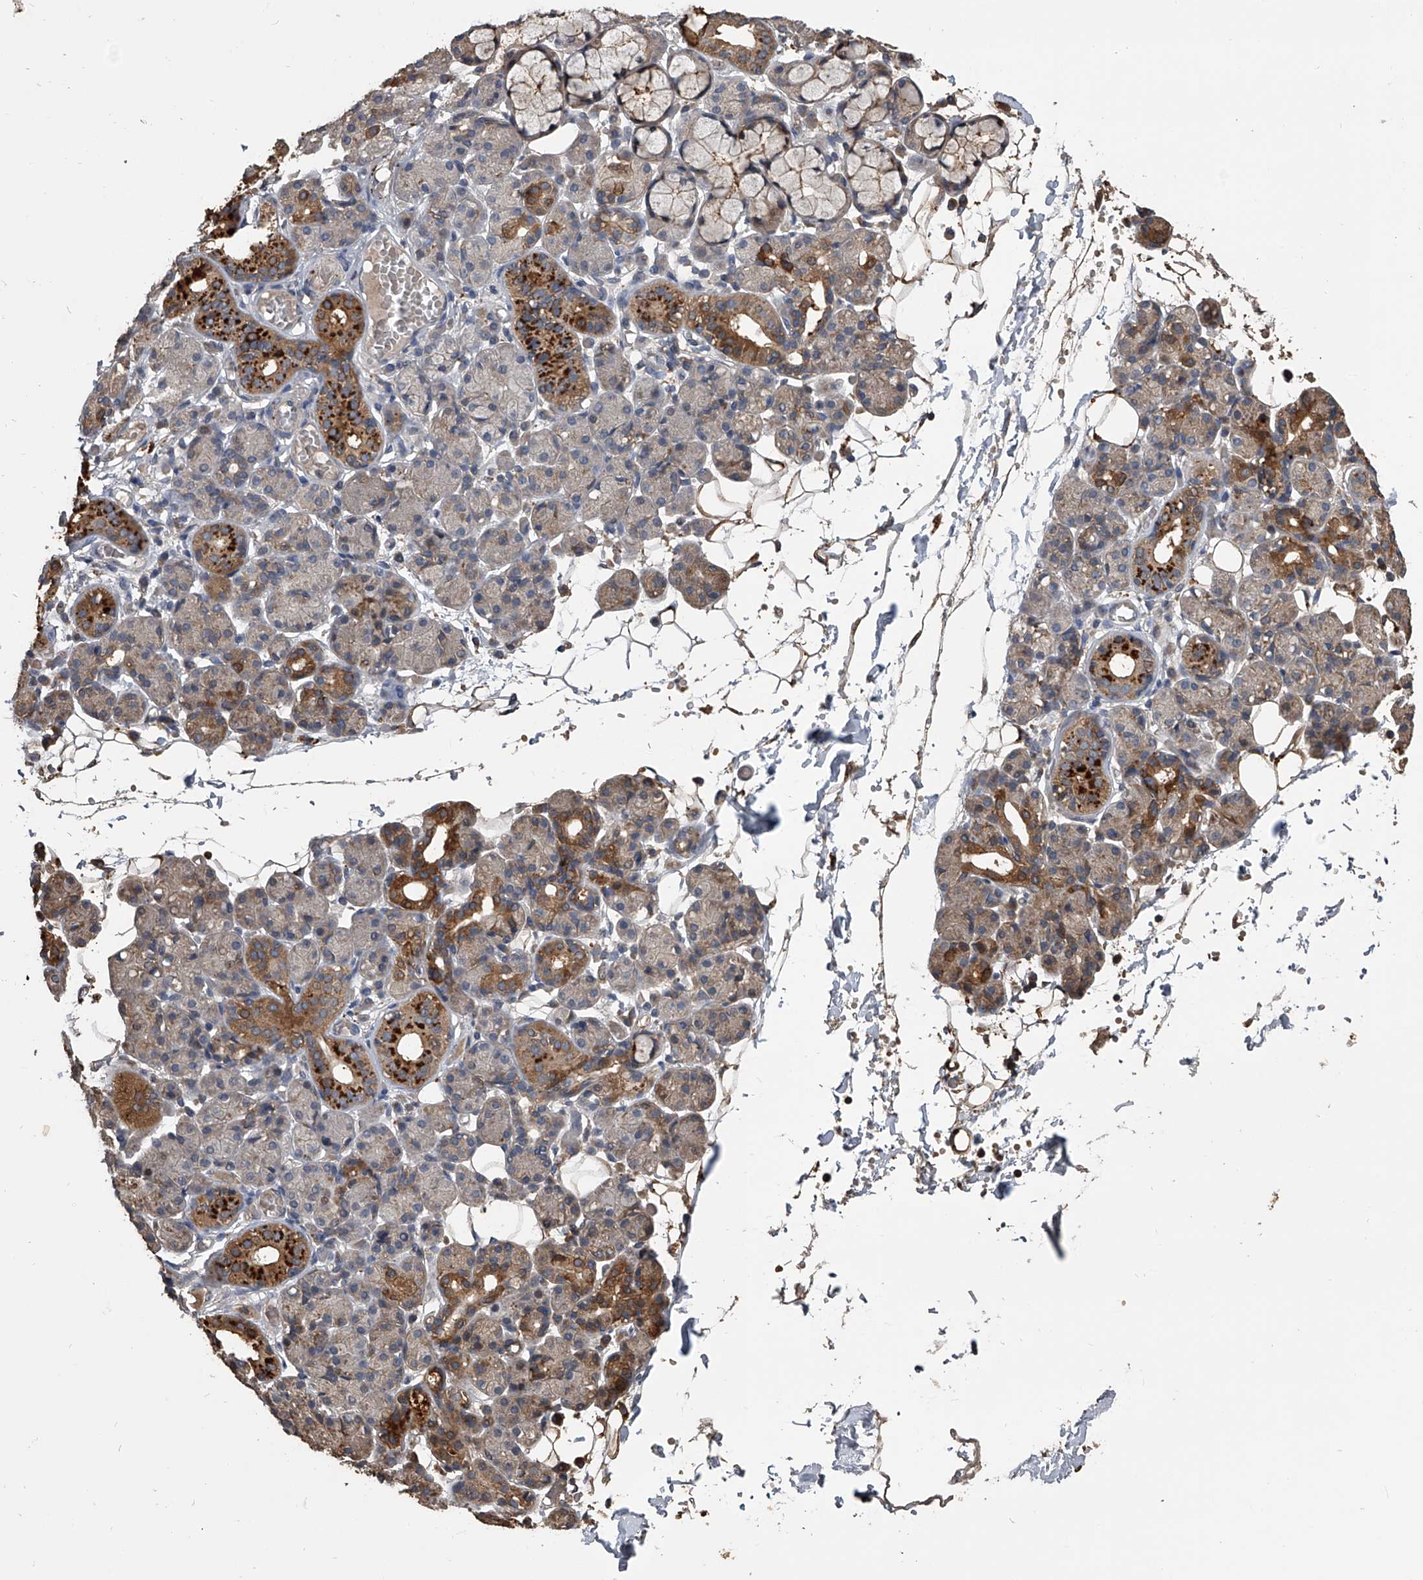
{"staining": {"intensity": "strong", "quantity": "25%-75%", "location": "cytoplasmic/membranous"}, "tissue": "salivary gland", "cell_type": "Glandular cells", "image_type": "normal", "snomed": [{"axis": "morphology", "description": "Normal tissue, NOS"}, {"axis": "topography", "description": "Salivary gland"}], "caption": "Salivary gland stained for a protein reveals strong cytoplasmic/membranous positivity in glandular cells. (DAB IHC with brightfield microscopy, high magnification).", "gene": "DOCK9", "patient": {"sex": "male", "age": 63}}